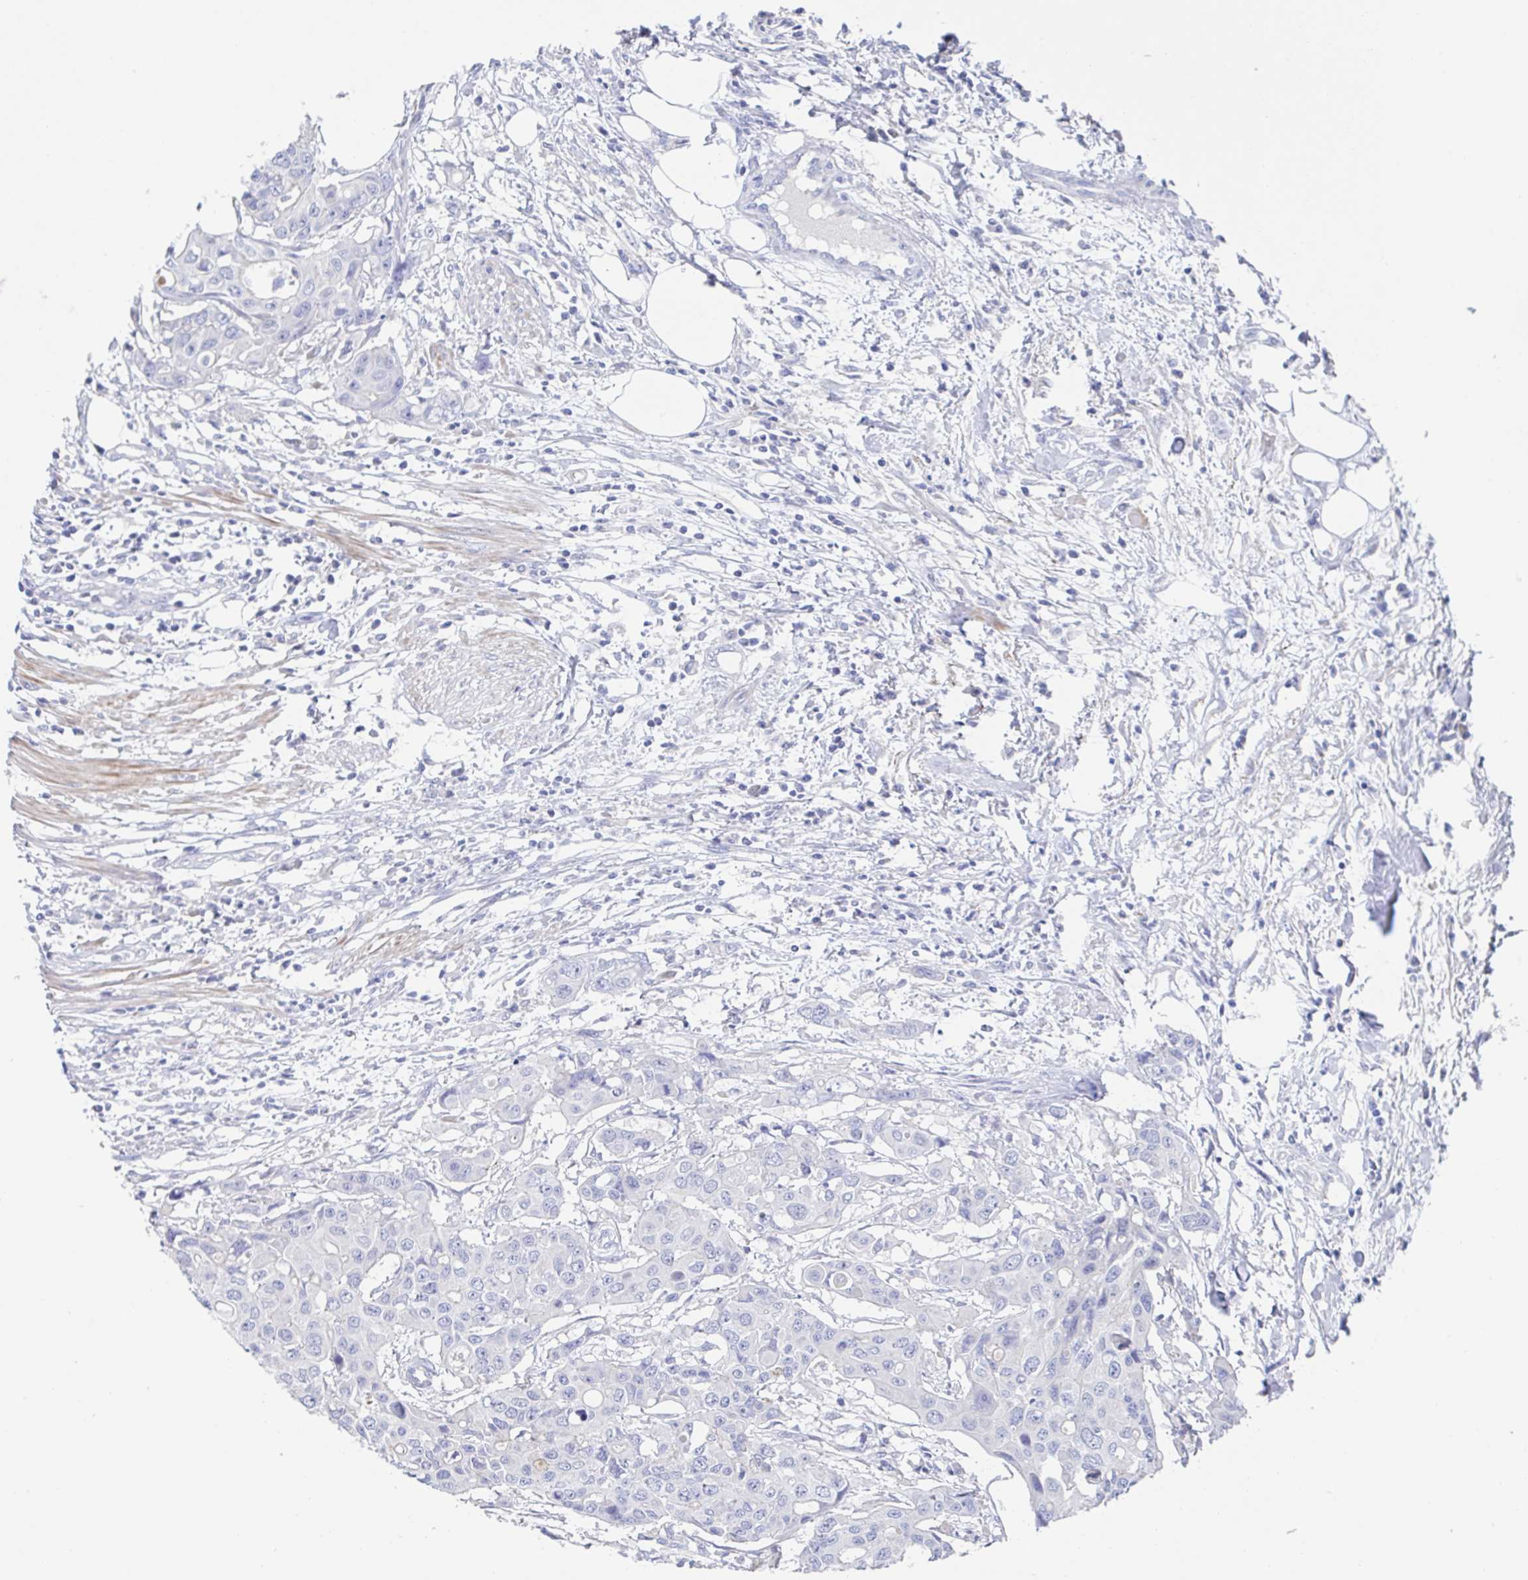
{"staining": {"intensity": "negative", "quantity": "none", "location": "none"}, "tissue": "colorectal cancer", "cell_type": "Tumor cells", "image_type": "cancer", "snomed": [{"axis": "morphology", "description": "Adenocarcinoma, NOS"}, {"axis": "topography", "description": "Colon"}], "caption": "Immunohistochemical staining of colorectal cancer shows no significant positivity in tumor cells. (DAB (3,3'-diaminobenzidine) immunohistochemistry, high magnification).", "gene": "CDH2", "patient": {"sex": "male", "age": 77}}